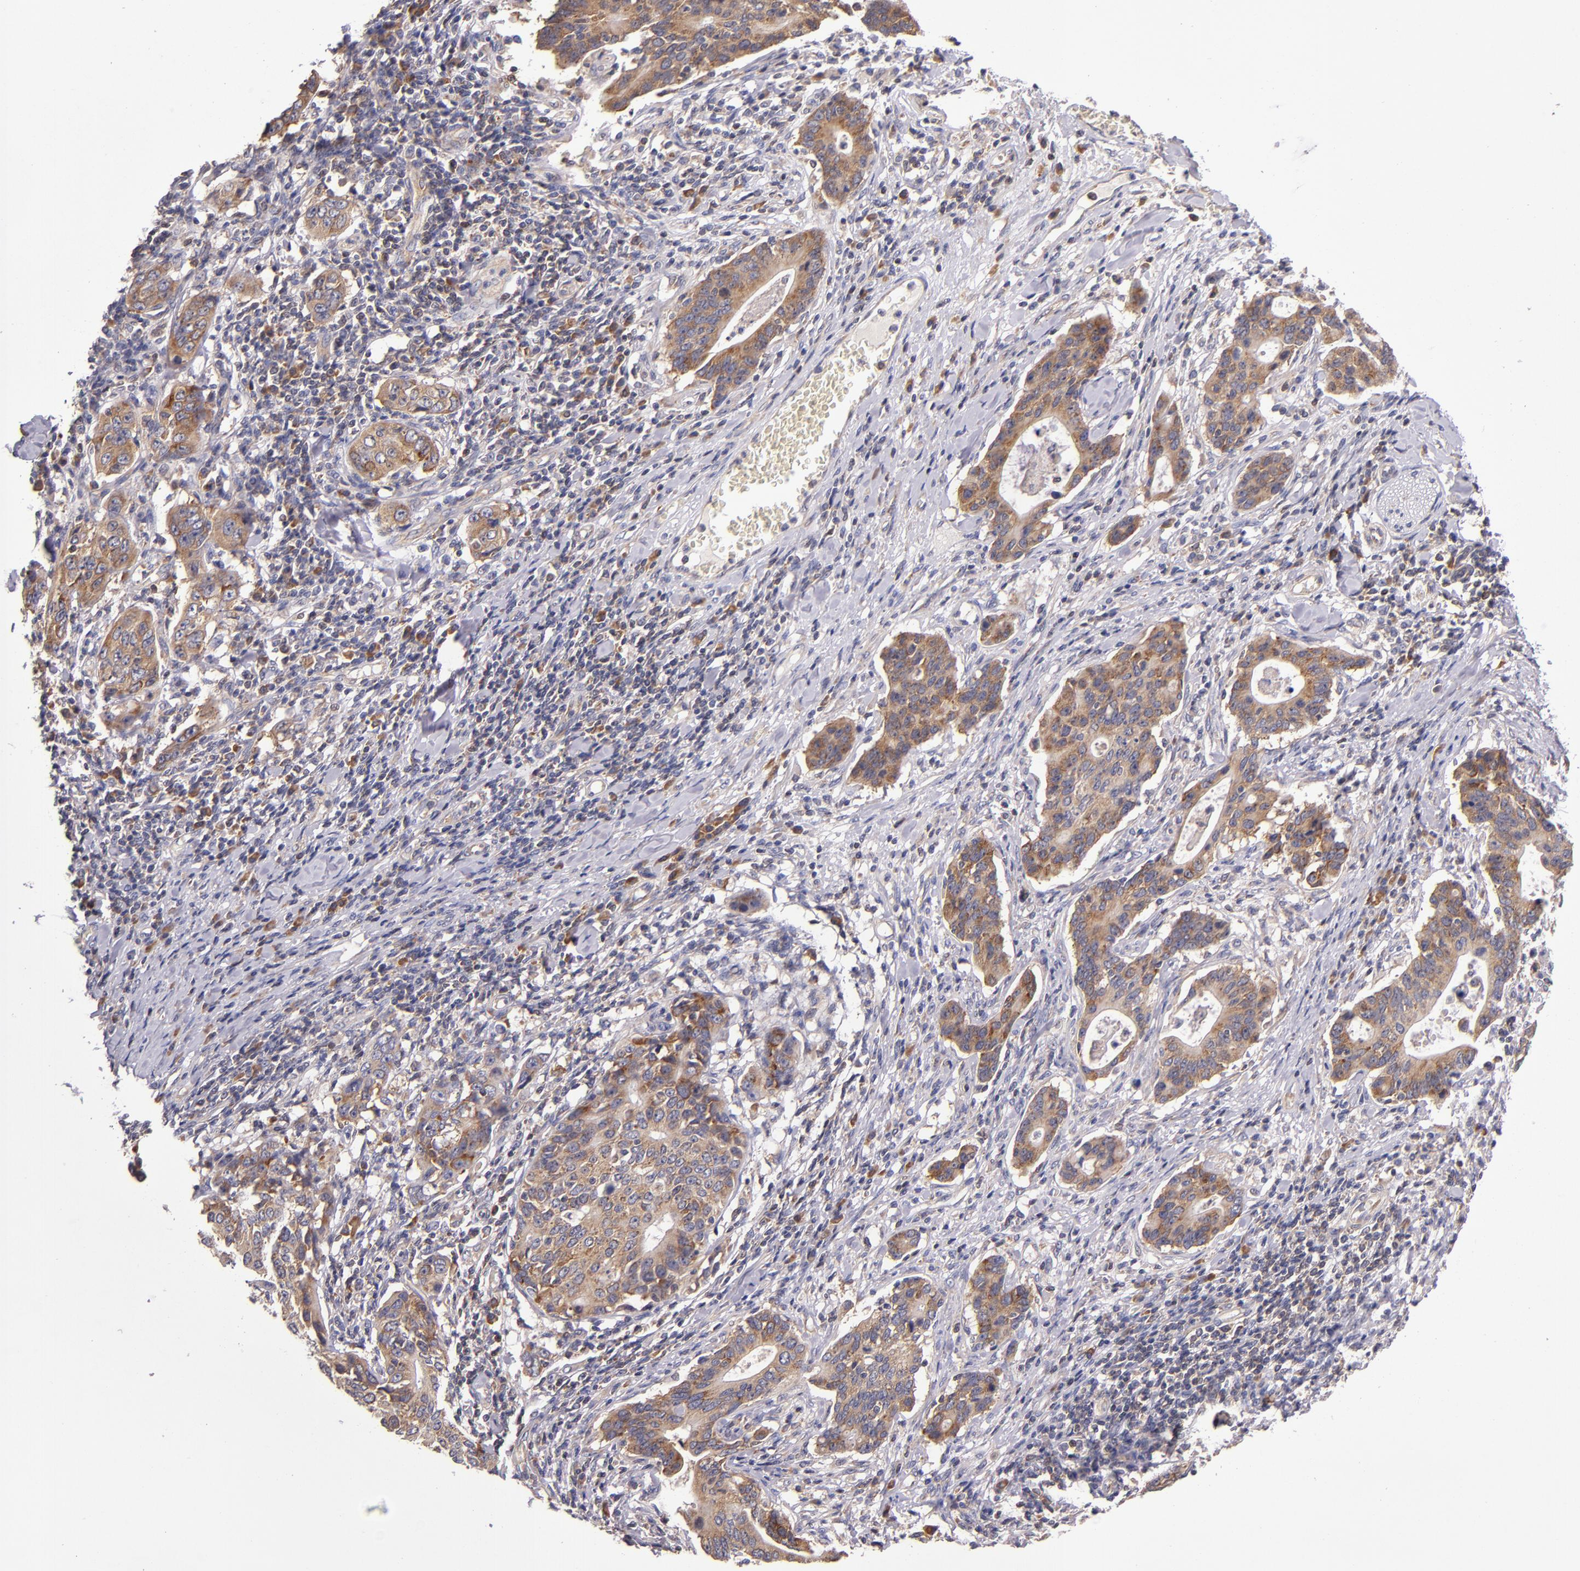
{"staining": {"intensity": "moderate", "quantity": ">75%", "location": "cytoplasmic/membranous"}, "tissue": "stomach cancer", "cell_type": "Tumor cells", "image_type": "cancer", "snomed": [{"axis": "morphology", "description": "Adenocarcinoma, NOS"}, {"axis": "topography", "description": "Esophagus"}, {"axis": "topography", "description": "Stomach"}], "caption": "A micrograph of human stomach cancer (adenocarcinoma) stained for a protein exhibits moderate cytoplasmic/membranous brown staining in tumor cells. The staining was performed using DAB (3,3'-diaminobenzidine), with brown indicating positive protein expression. Nuclei are stained blue with hematoxylin.", "gene": "EIF4ENIF1", "patient": {"sex": "male", "age": 74}}